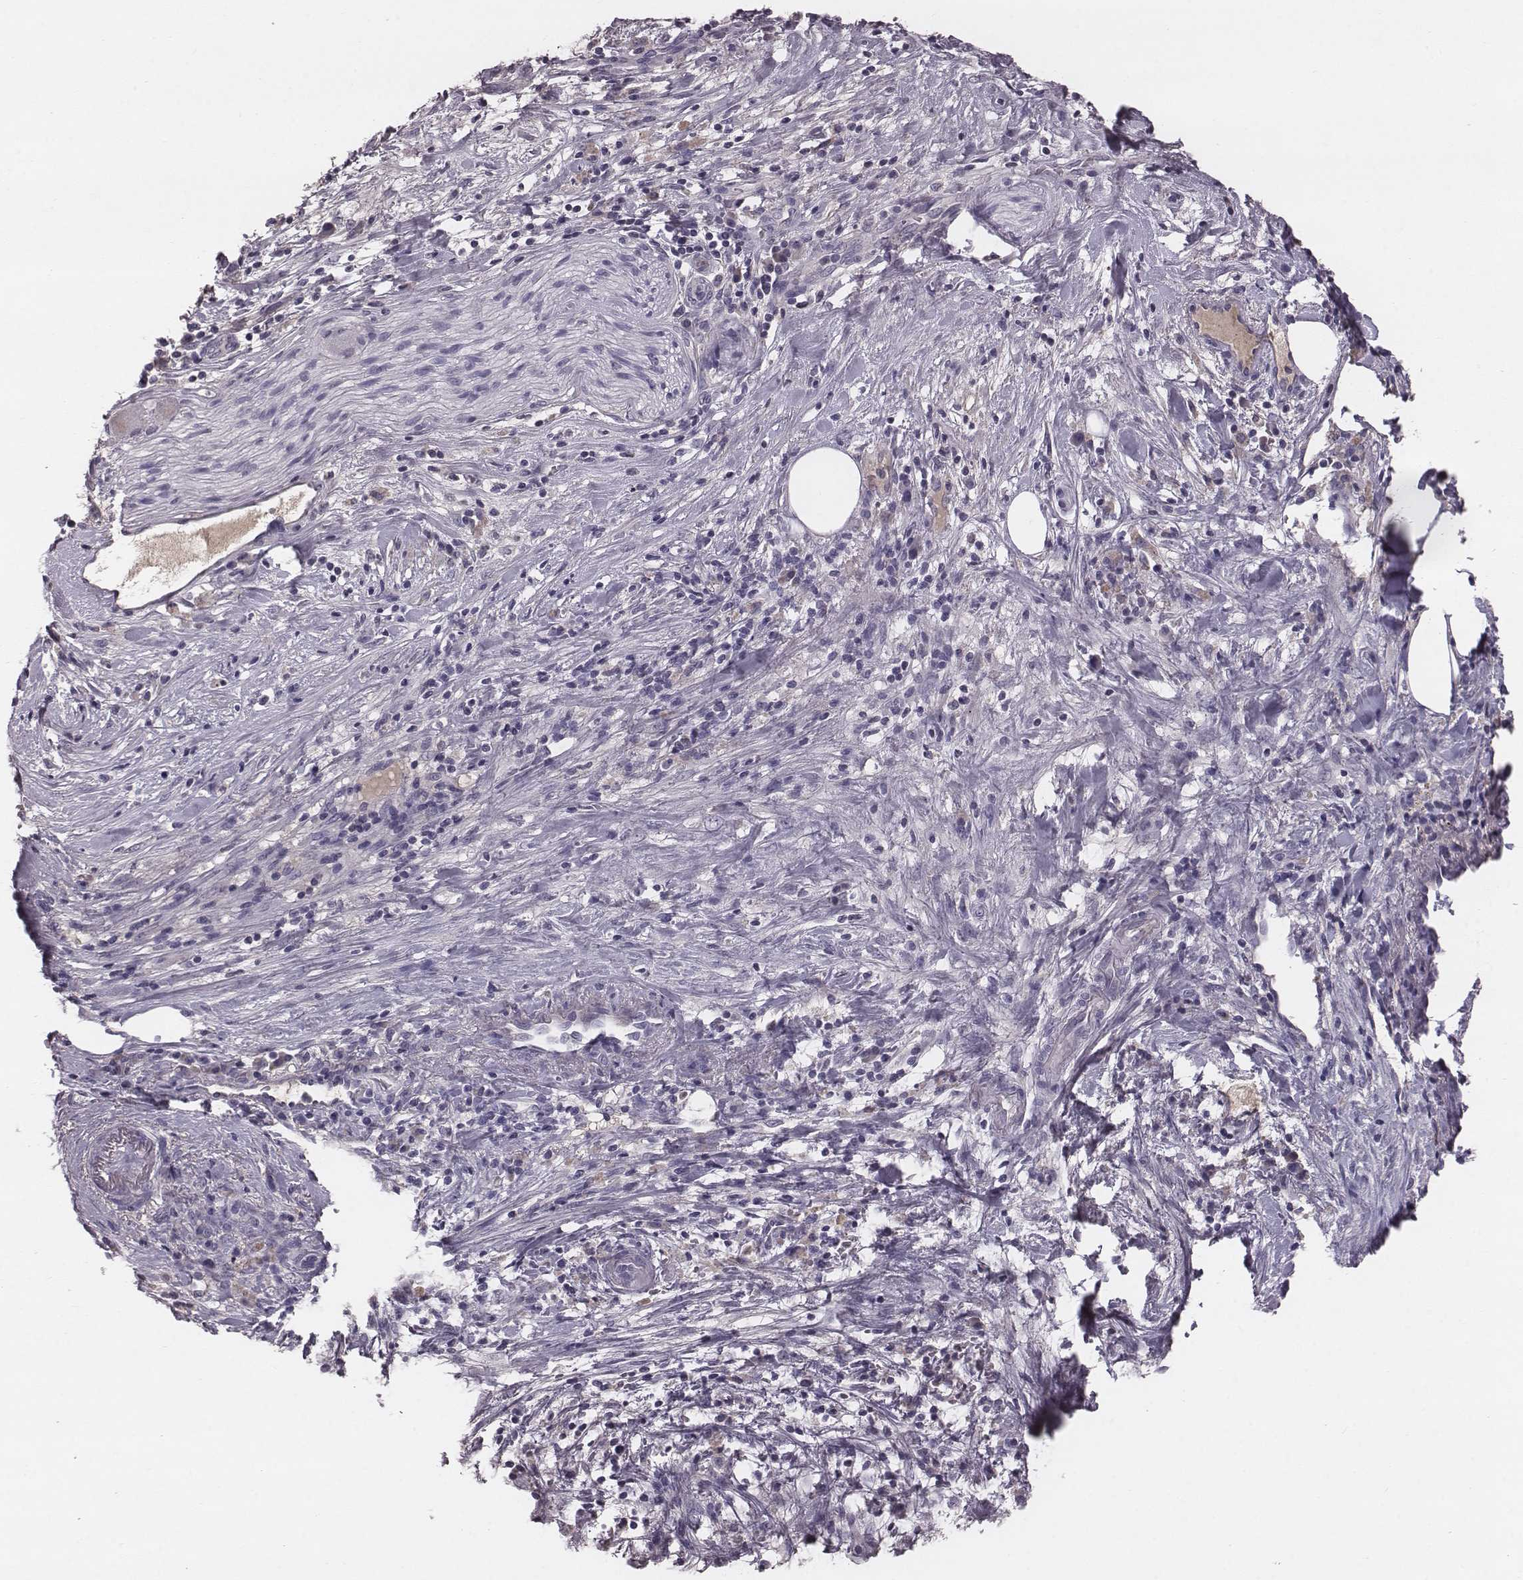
{"staining": {"intensity": "negative", "quantity": "none", "location": "none"}, "tissue": "pancreatic cancer", "cell_type": "Tumor cells", "image_type": "cancer", "snomed": [{"axis": "morphology", "description": "Adenocarcinoma, NOS"}, {"axis": "topography", "description": "Pancreas"}], "caption": "Tumor cells are negative for protein expression in human adenocarcinoma (pancreatic). (DAB (3,3'-diaminobenzidine) immunohistochemistry with hematoxylin counter stain).", "gene": "SMIM24", "patient": {"sex": "male", "age": 44}}